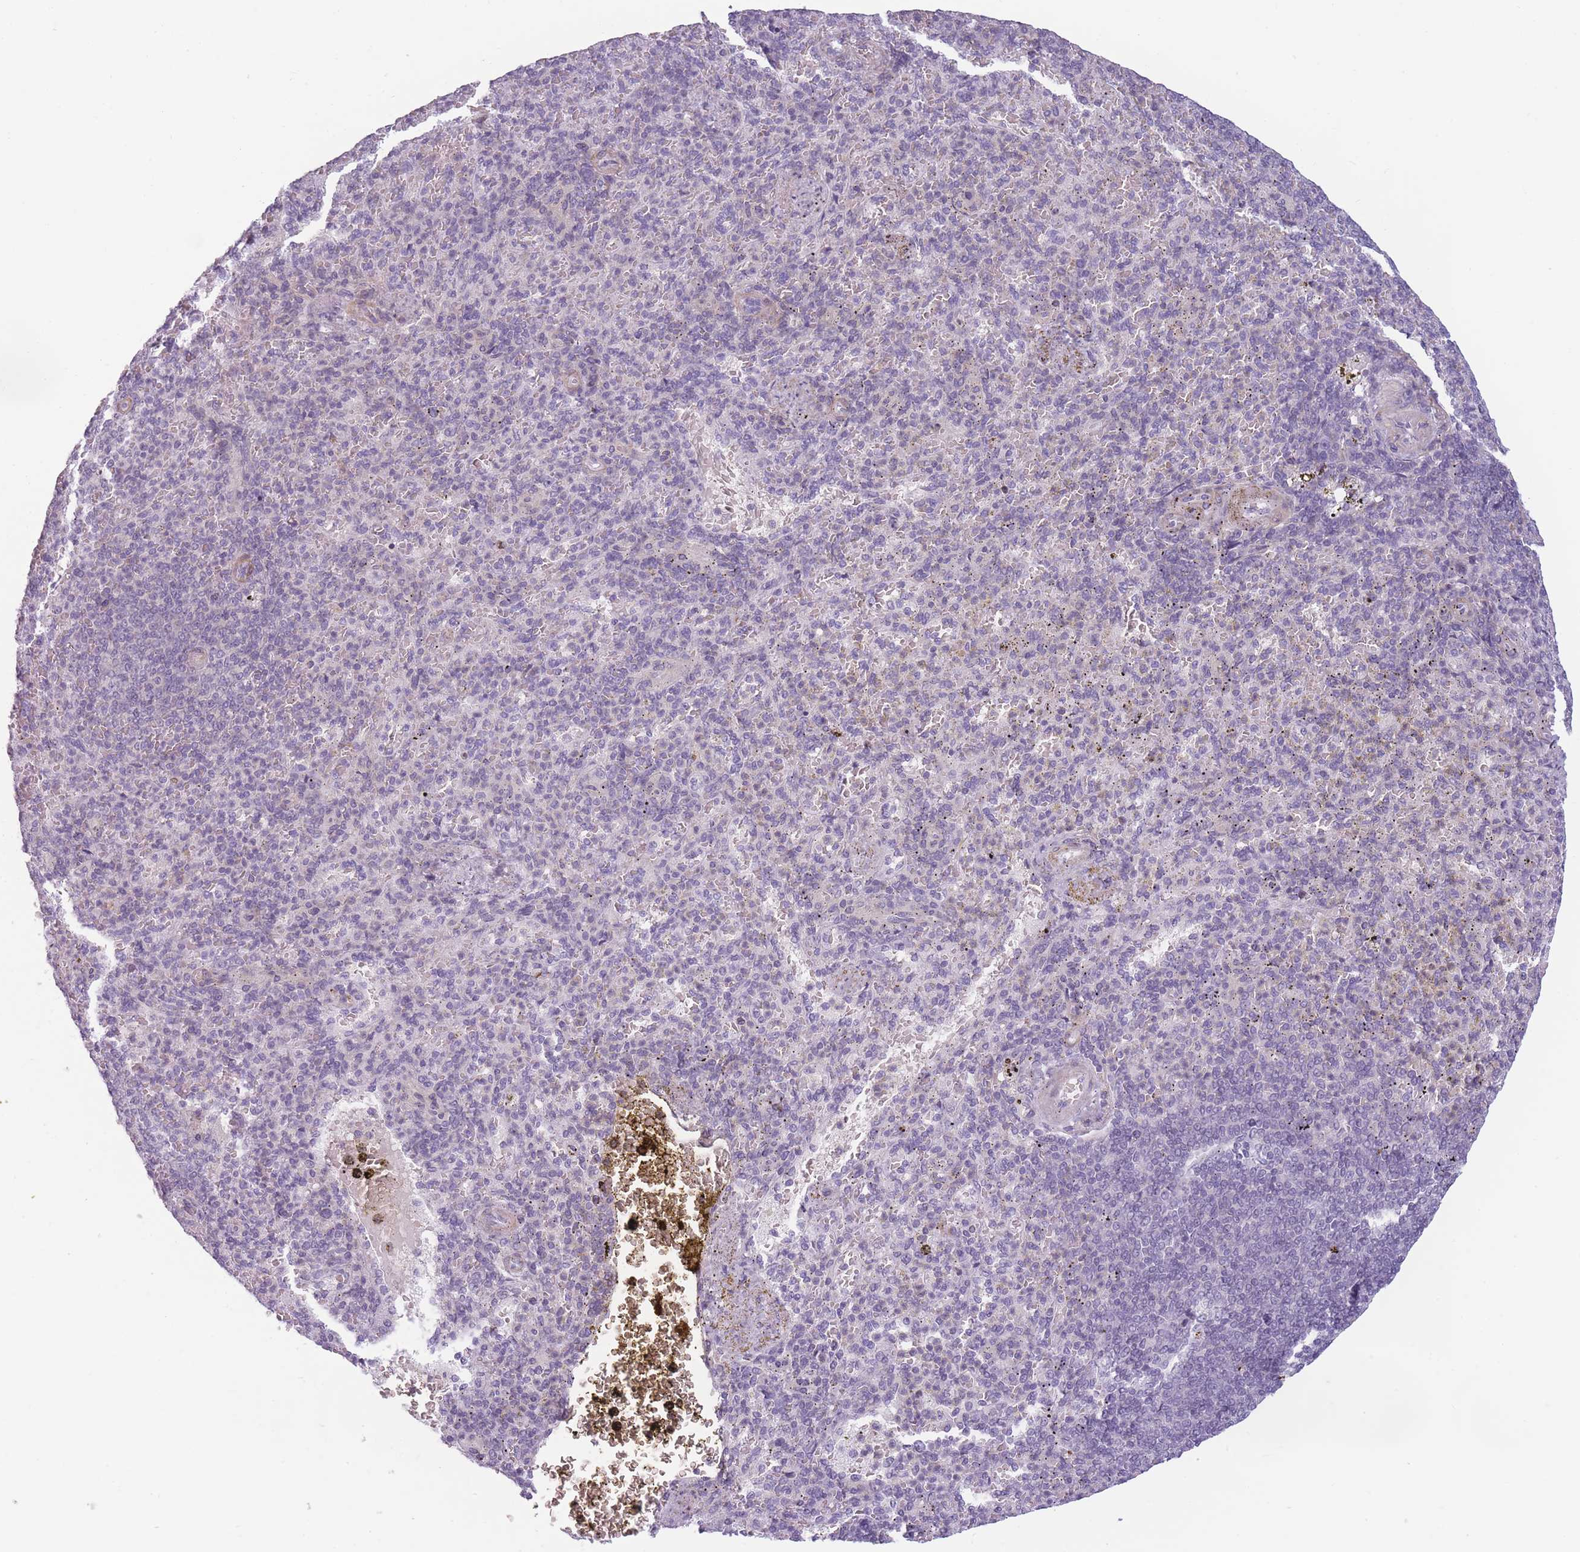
{"staining": {"intensity": "negative", "quantity": "none", "location": "none"}, "tissue": "spleen", "cell_type": "Cells in red pulp", "image_type": "normal", "snomed": [{"axis": "morphology", "description": "Normal tissue, NOS"}, {"axis": "topography", "description": "Spleen"}], "caption": "Immunohistochemistry of benign human spleen displays no positivity in cells in red pulp.", "gene": "GGT1", "patient": {"sex": "female", "age": 74}}